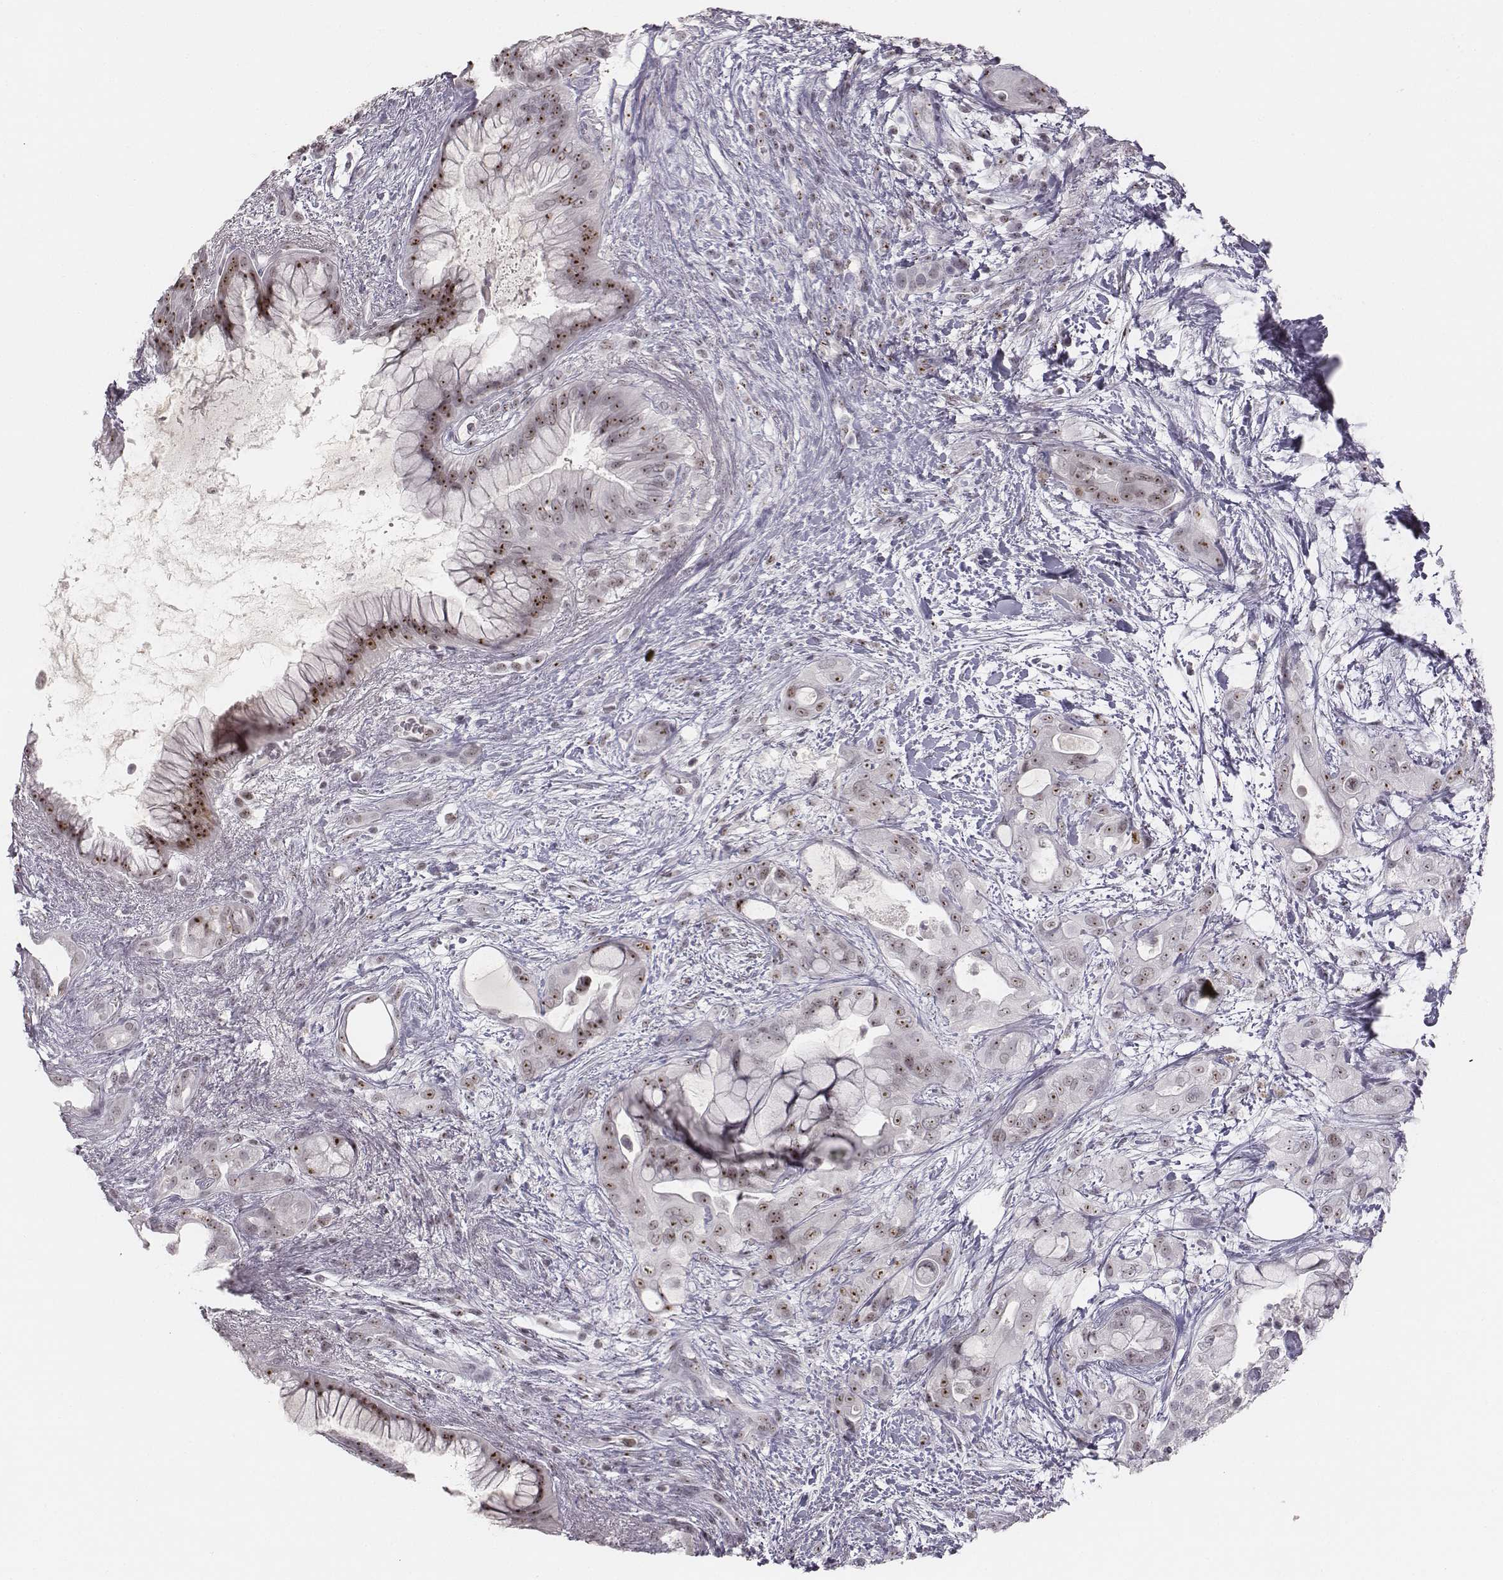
{"staining": {"intensity": "moderate", "quantity": ">75%", "location": "nuclear"}, "tissue": "pancreatic cancer", "cell_type": "Tumor cells", "image_type": "cancer", "snomed": [{"axis": "morphology", "description": "Adenocarcinoma, NOS"}, {"axis": "topography", "description": "Pancreas"}], "caption": "Immunohistochemistry staining of adenocarcinoma (pancreatic), which exhibits medium levels of moderate nuclear staining in approximately >75% of tumor cells indicating moderate nuclear protein expression. The staining was performed using DAB (3,3'-diaminobenzidine) (brown) for protein detection and nuclei were counterstained in hematoxylin (blue).", "gene": "NIFK", "patient": {"sex": "male", "age": 71}}